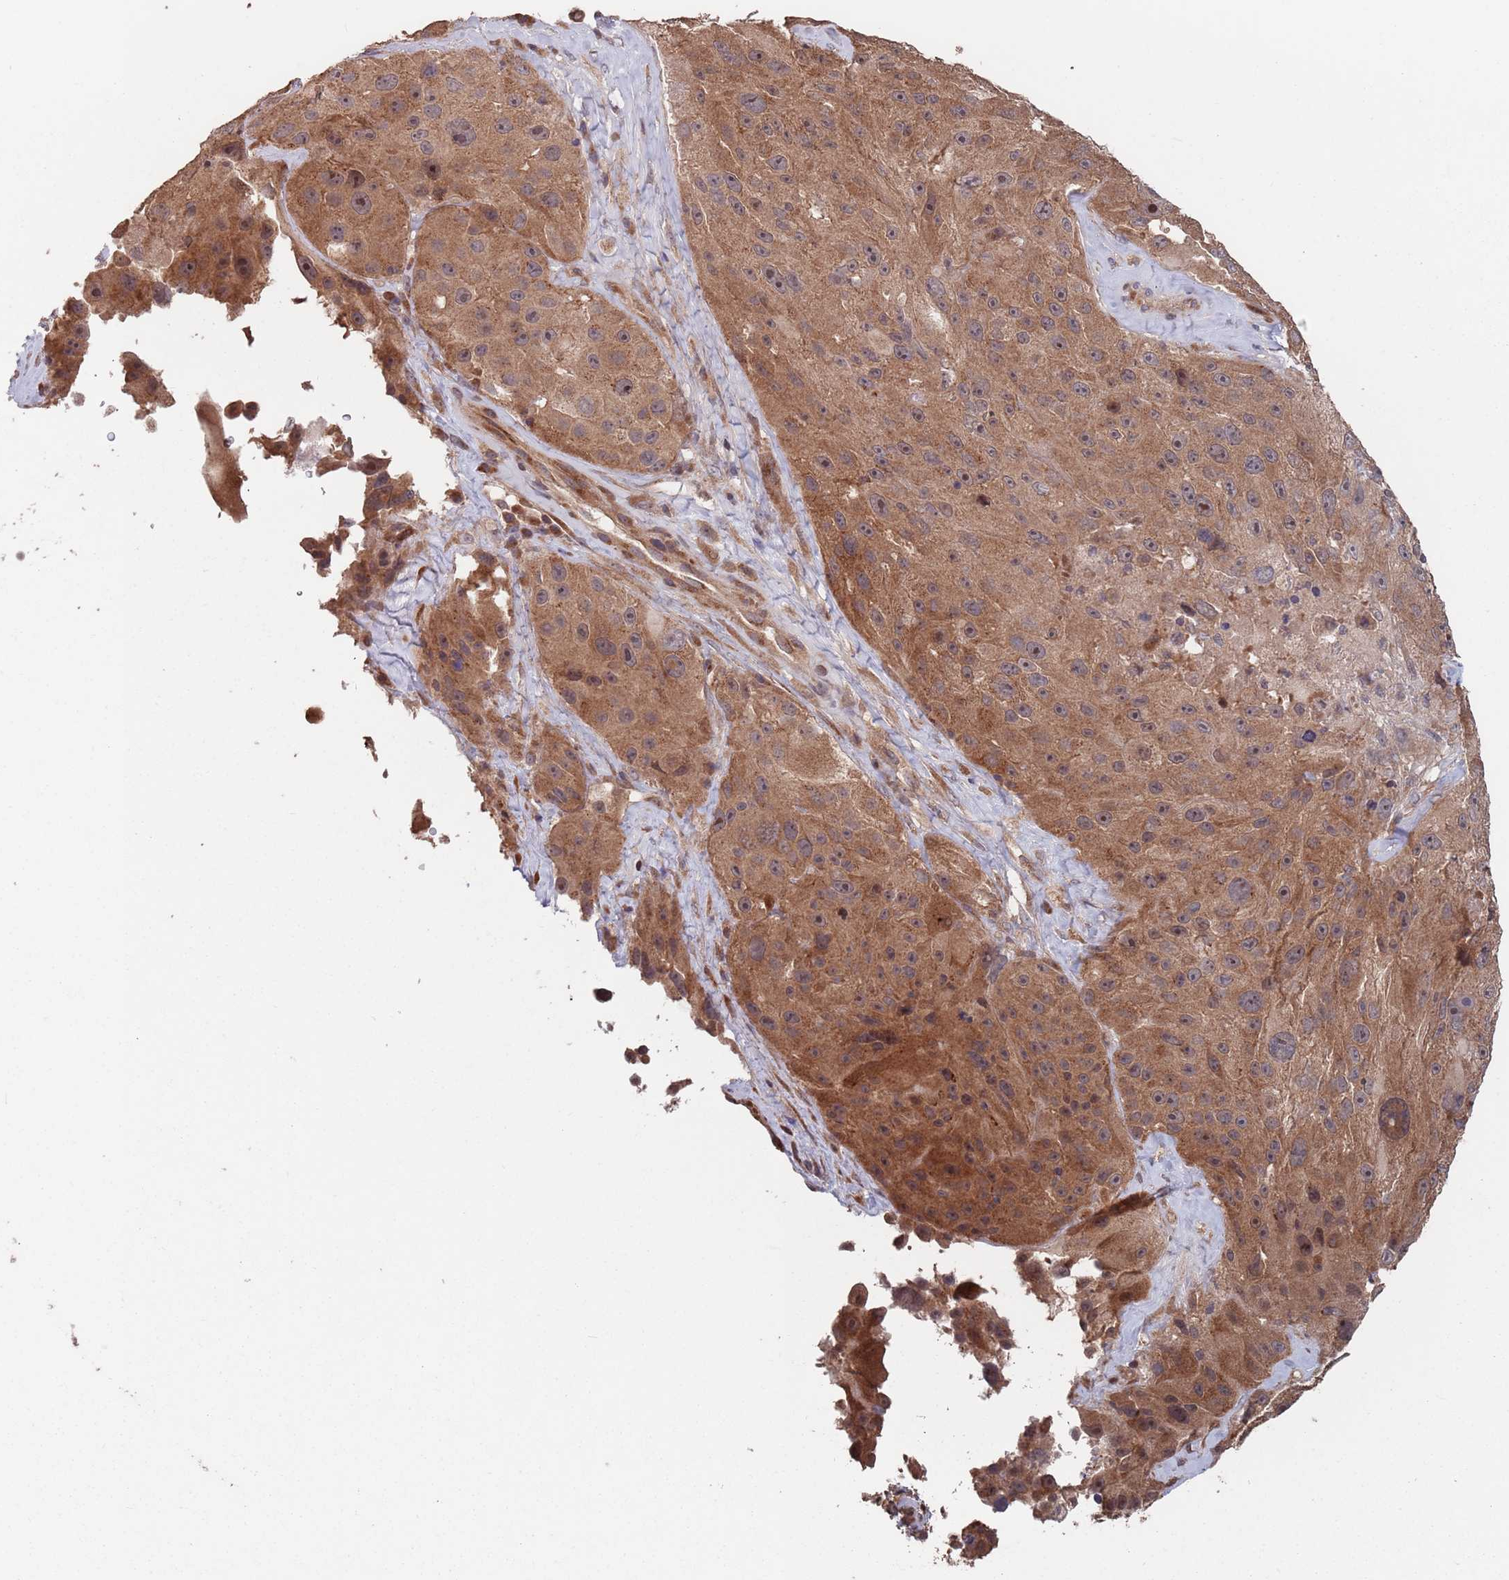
{"staining": {"intensity": "moderate", "quantity": ">75%", "location": "cytoplasmic/membranous"}, "tissue": "melanoma", "cell_type": "Tumor cells", "image_type": "cancer", "snomed": [{"axis": "morphology", "description": "Malignant melanoma, Metastatic site"}, {"axis": "topography", "description": "Lymph node"}], "caption": "An immunohistochemistry (IHC) histopathology image of tumor tissue is shown. Protein staining in brown highlights moderate cytoplasmic/membranous positivity in melanoma within tumor cells.", "gene": "UNC45A", "patient": {"sex": "male", "age": 62}}